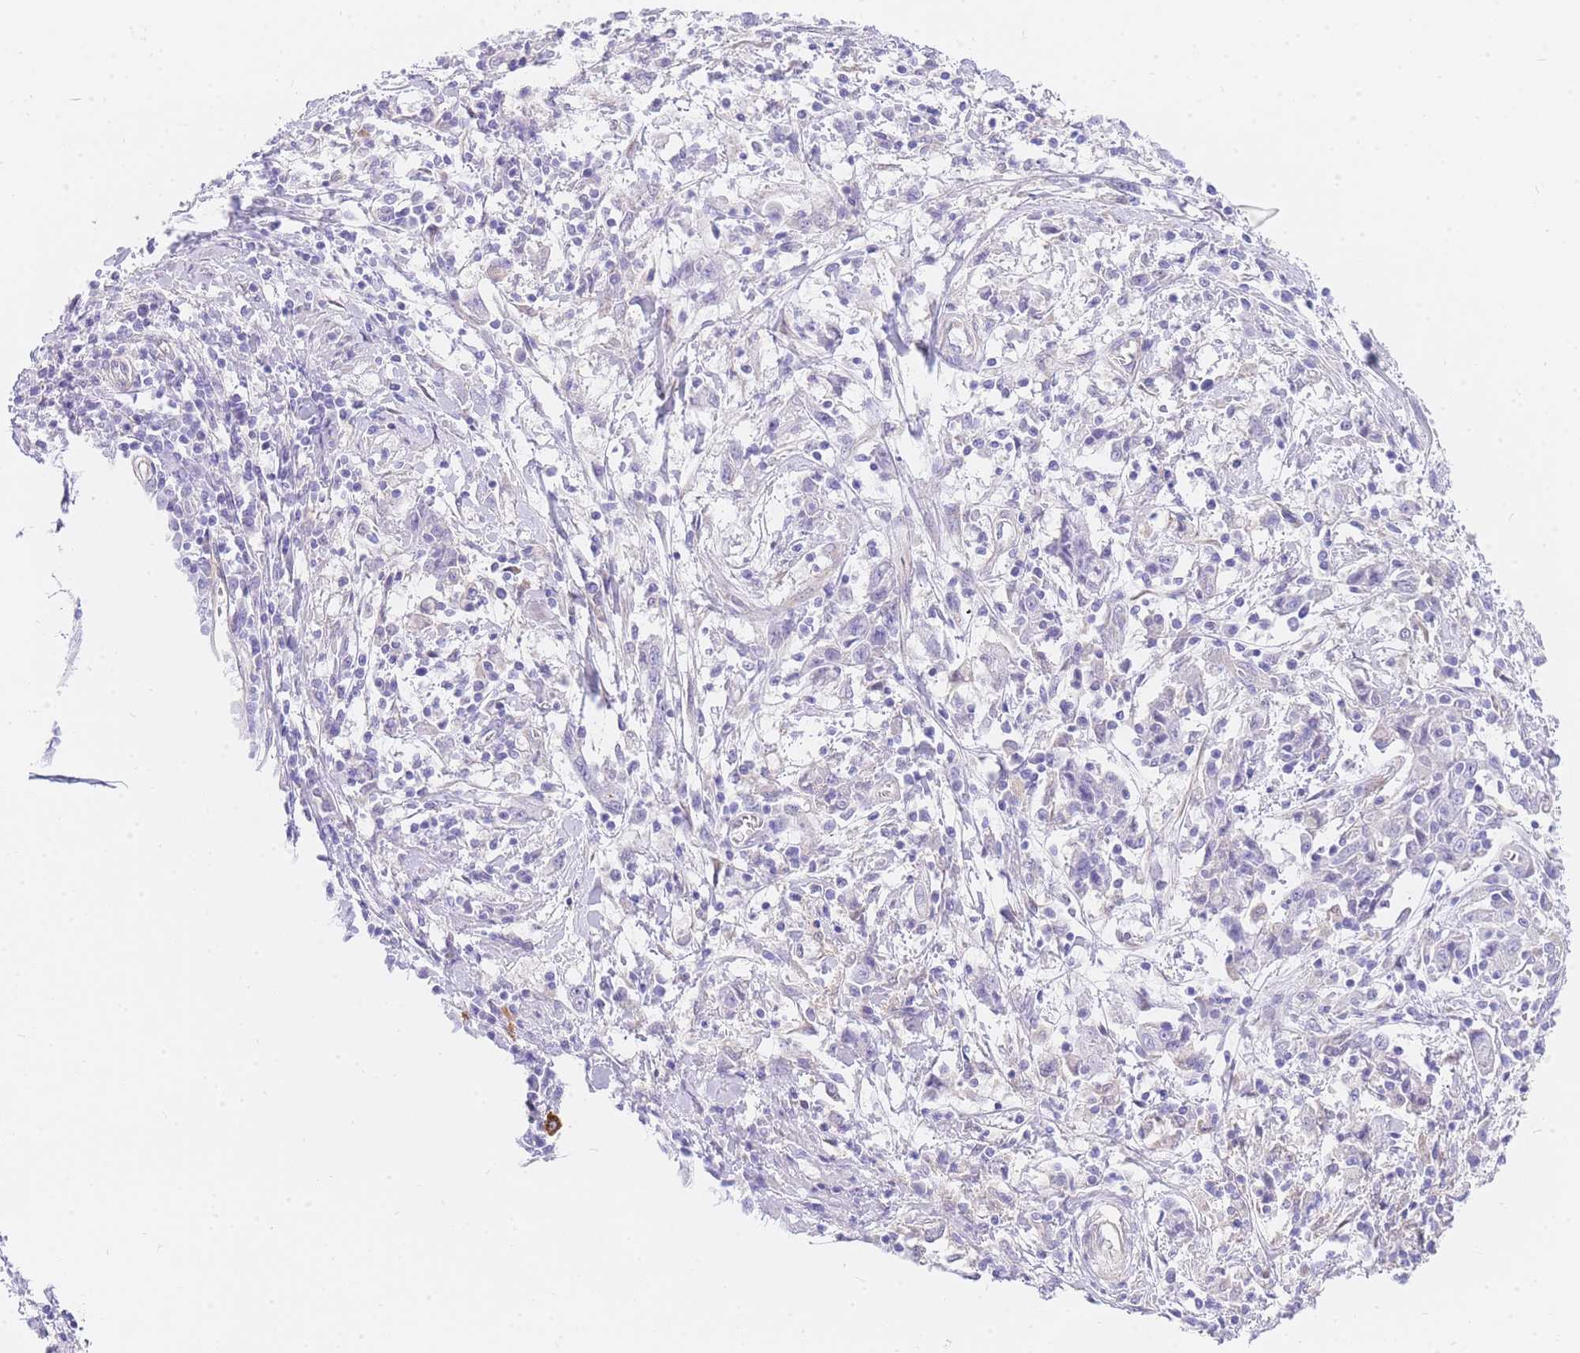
{"staining": {"intensity": "negative", "quantity": "none", "location": "none"}, "tissue": "cervical cancer", "cell_type": "Tumor cells", "image_type": "cancer", "snomed": [{"axis": "morphology", "description": "Squamous cell carcinoma, NOS"}, {"axis": "topography", "description": "Cervix"}], "caption": "IHC of human cervical cancer displays no staining in tumor cells.", "gene": "SRSF12", "patient": {"sex": "female", "age": 46}}